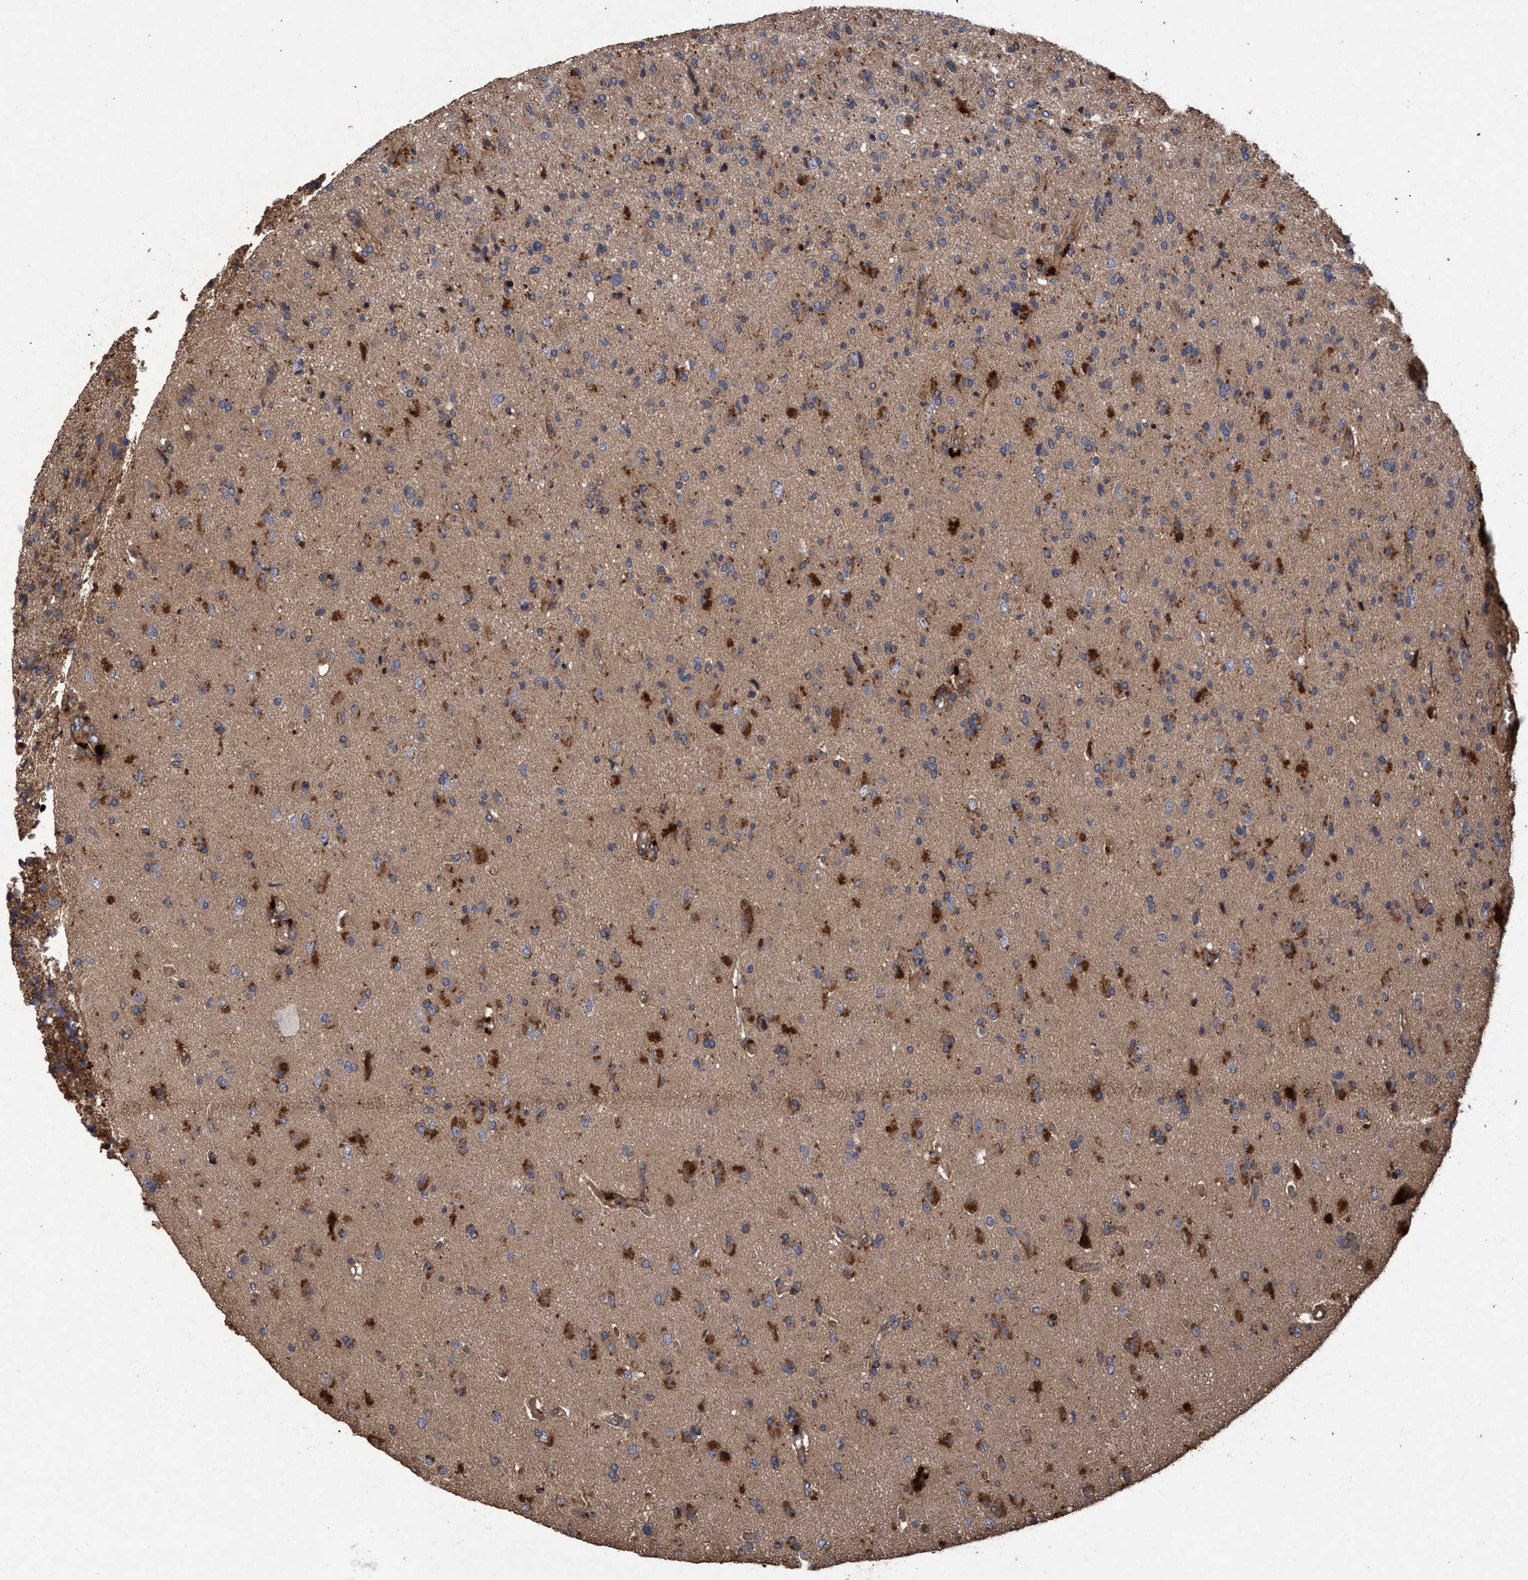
{"staining": {"intensity": "moderate", "quantity": "25%-75%", "location": "cytoplasmic/membranous"}, "tissue": "glioma", "cell_type": "Tumor cells", "image_type": "cancer", "snomed": [{"axis": "morphology", "description": "Glioma, malignant, High grade"}, {"axis": "topography", "description": "Brain"}], "caption": "IHC histopathology image of neoplastic tissue: glioma stained using immunohistochemistry displays medium levels of moderate protein expression localized specifically in the cytoplasmic/membranous of tumor cells, appearing as a cytoplasmic/membranous brown color.", "gene": "CHMP6", "patient": {"sex": "male", "age": 72}}